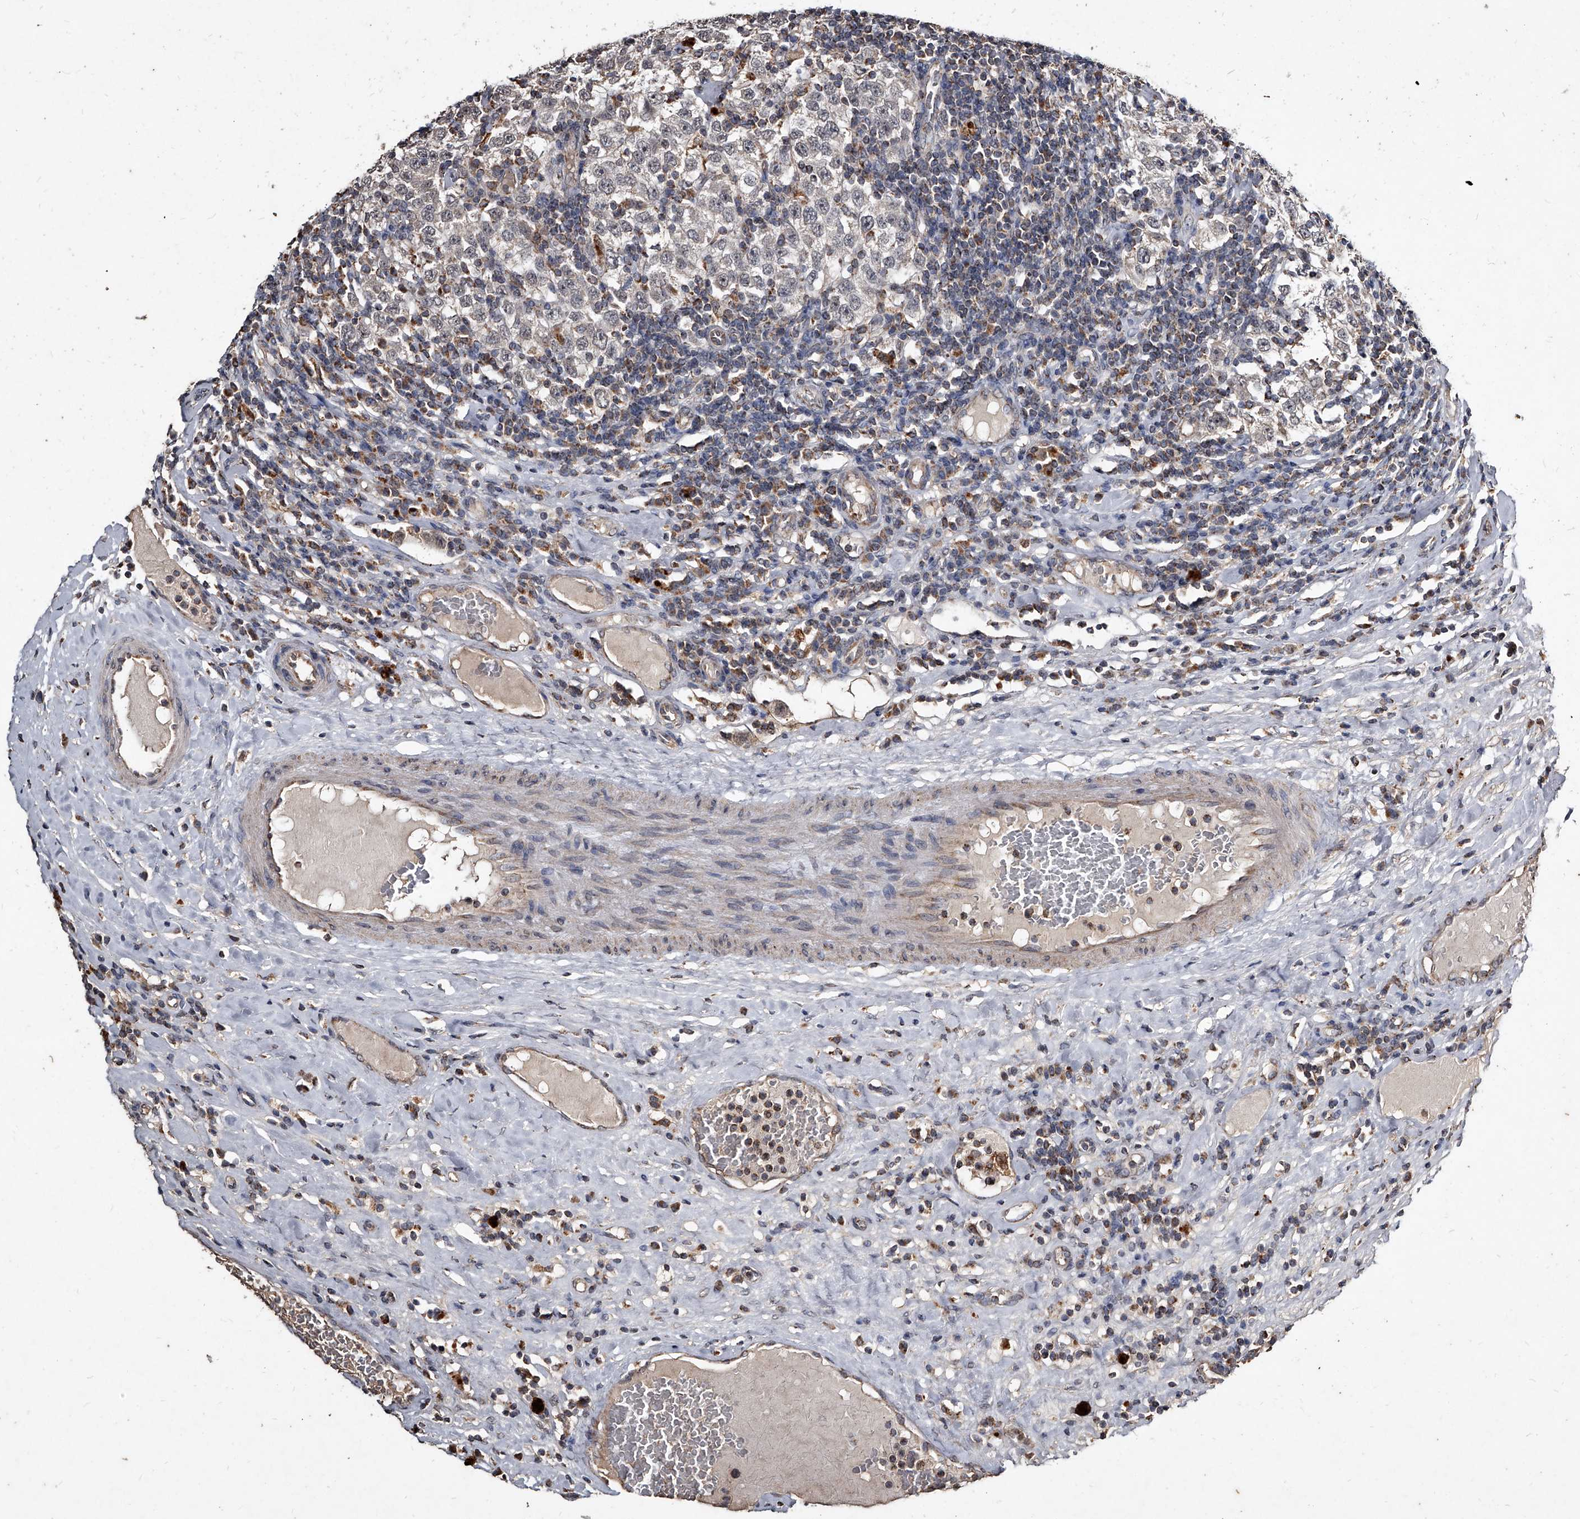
{"staining": {"intensity": "weak", "quantity": "25%-75%", "location": "cytoplasmic/membranous"}, "tissue": "testis cancer", "cell_type": "Tumor cells", "image_type": "cancer", "snomed": [{"axis": "morphology", "description": "Seminoma, NOS"}, {"axis": "topography", "description": "Testis"}], "caption": "Brown immunohistochemical staining in seminoma (testis) displays weak cytoplasmic/membranous expression in approximately 25%-75% of tumor cells.", "gene": "GPR183", "patient": {"sex": "male", "age": 41}}